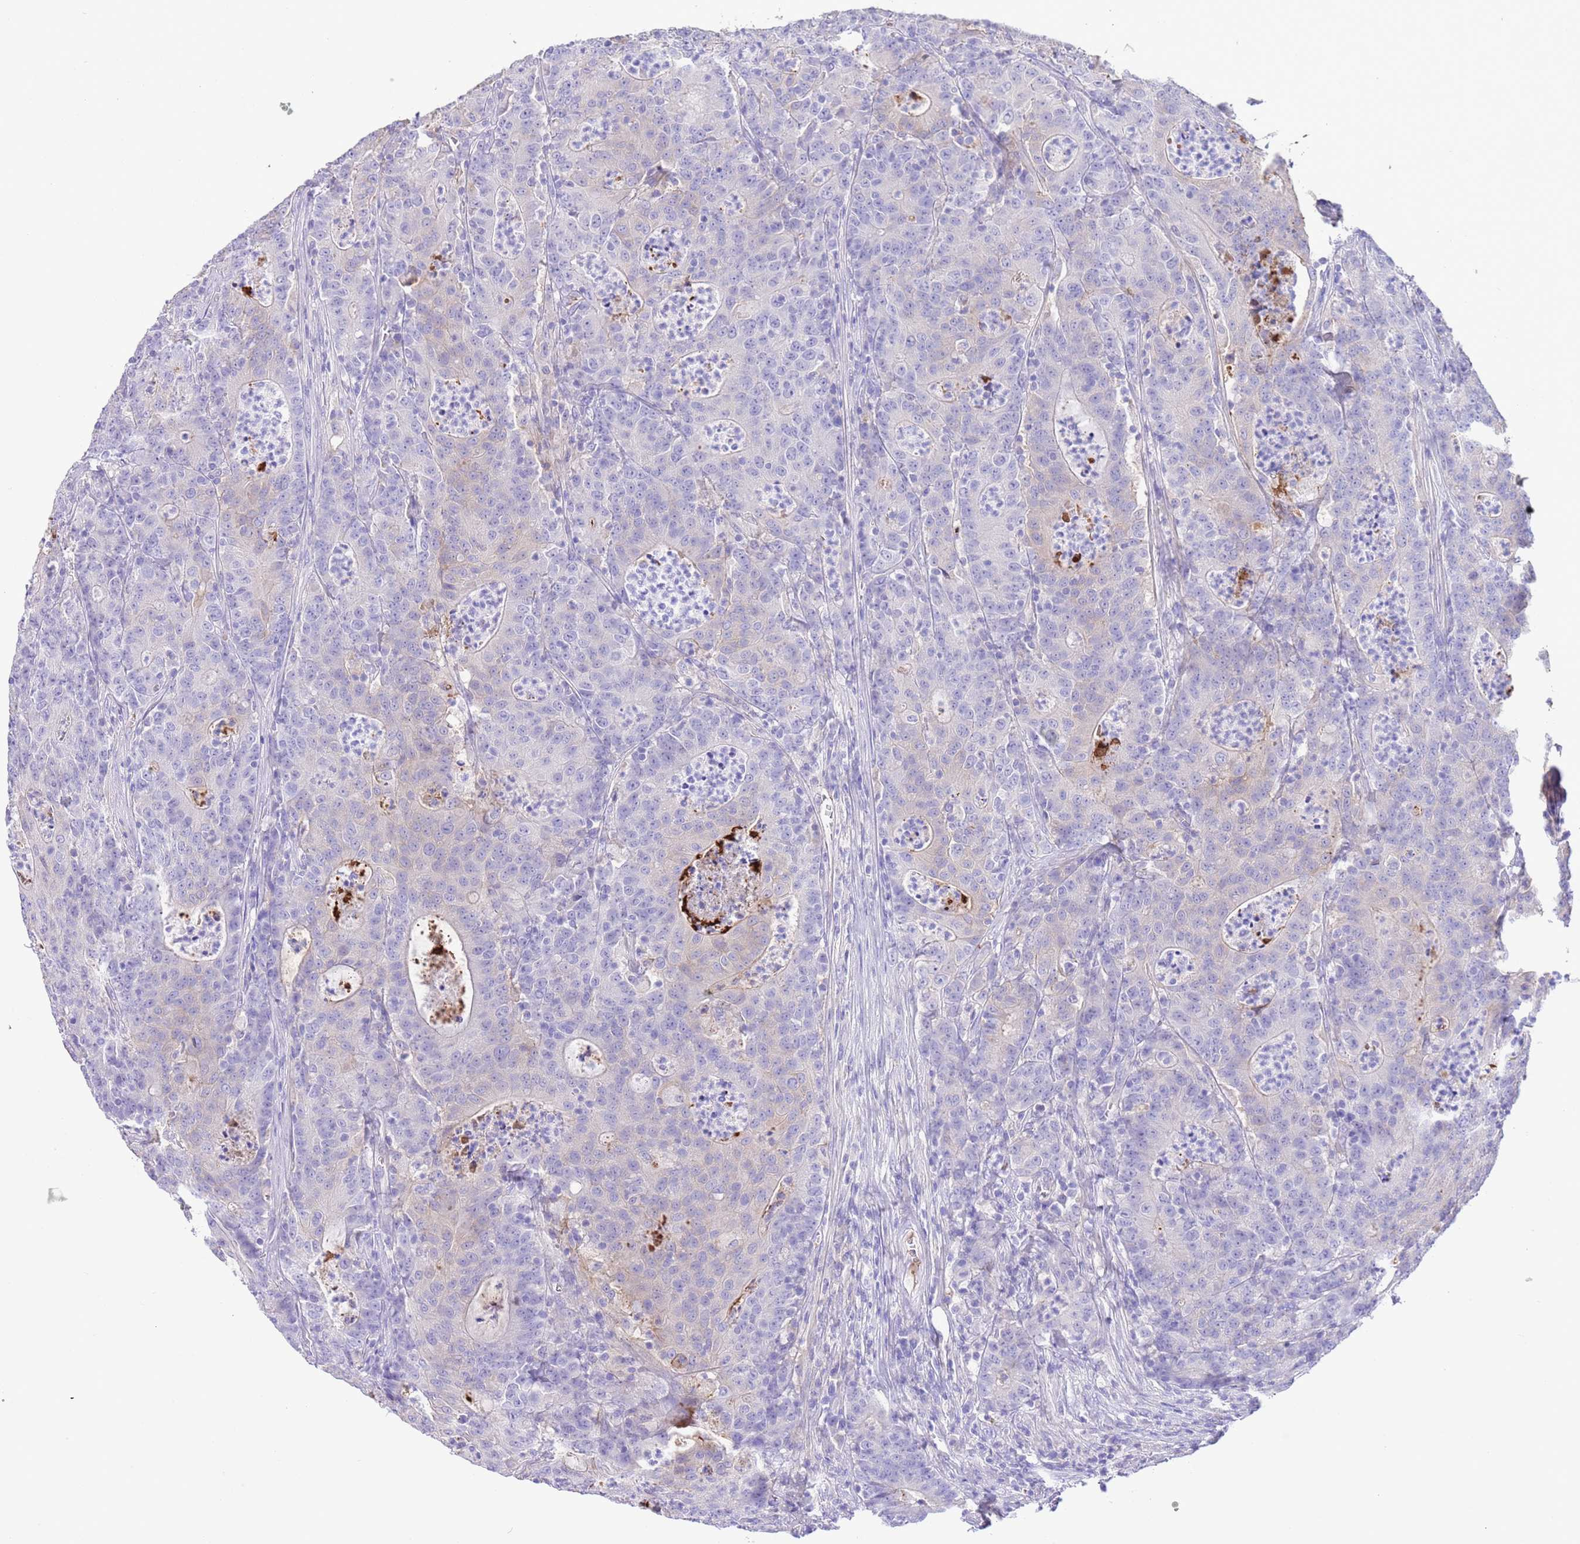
{"staining": {"intensity": "negative", "quantity": "none", "location": "none"}, "tissue": "colorectal cancer", "cell_type": "Tumor cells", "image_type": "cancer", "snomed": [{"axis": "morphology", "description": "Adenocarcinoma, NOS"}, {"axis": "topography", "description": "Colon"}], "caption": "The micrograph displays no staining of tumor cells in adenocarcinoma (colorectal).", "gene": "IGF1", "patient": {"sex": "male", "age": 83}}